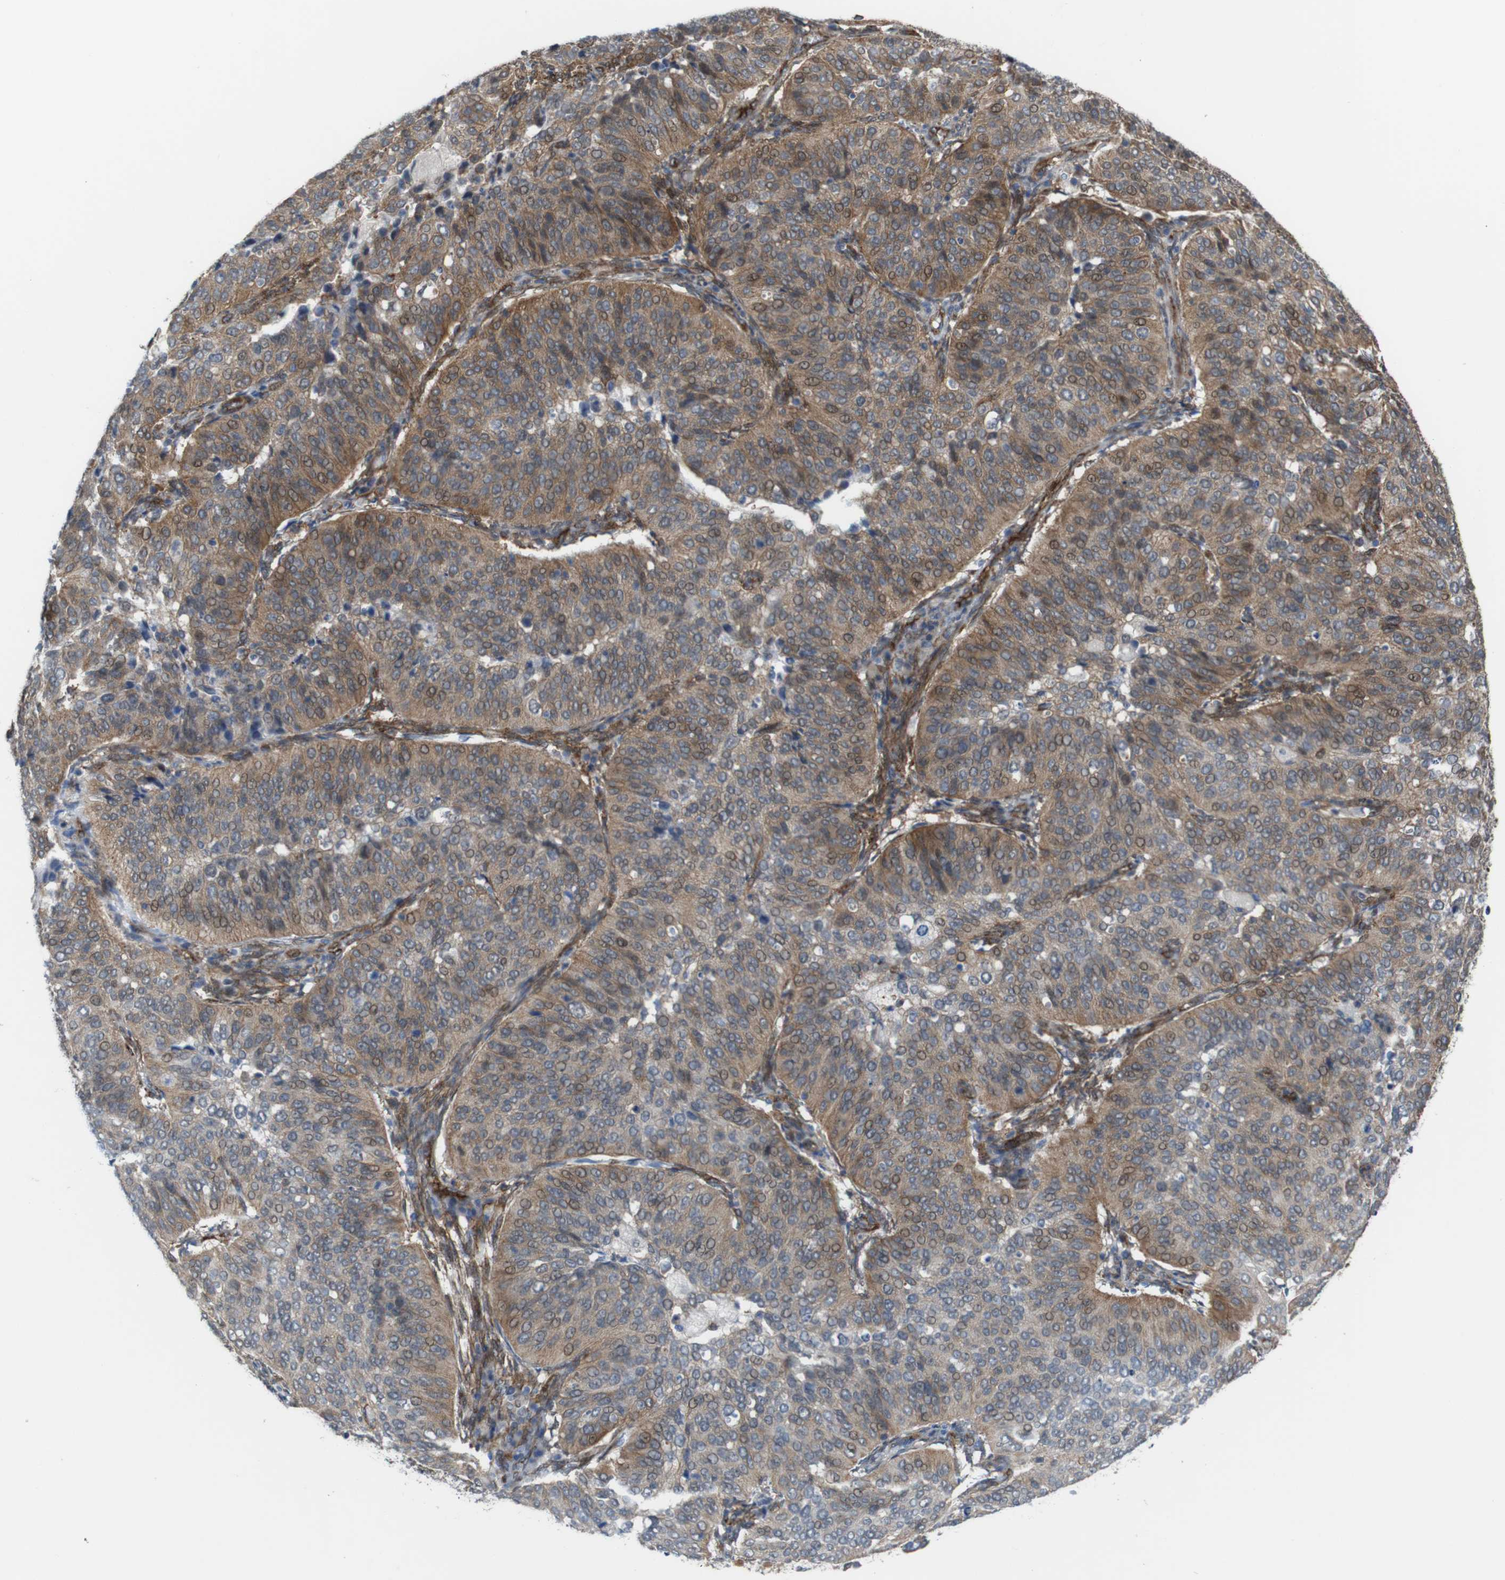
{"staining": {"intensity": "moderate", "quantity": ">75%", "location": "cytoplasmic/membranous"}, "tissue": "cervical cancer", "cell_type": "Tumor cells", "image_type": "cancer", "snomed": [{"axis": "morphology", "description": "Normal tissue, NOS"}, {"axis": "morphology", "description": "Squamous cell carcinoma, NOS"}, {"axis": "topography", "description": "Cervix"}], "caption": "Protein staining of cervical squamous cell carcinoma tissue shows moderate cytoplasmic/membranous staining in approximately >75% of tumor cells.", "gene": "PTGER4", "patient": {"sex": "female", "age": 39}}